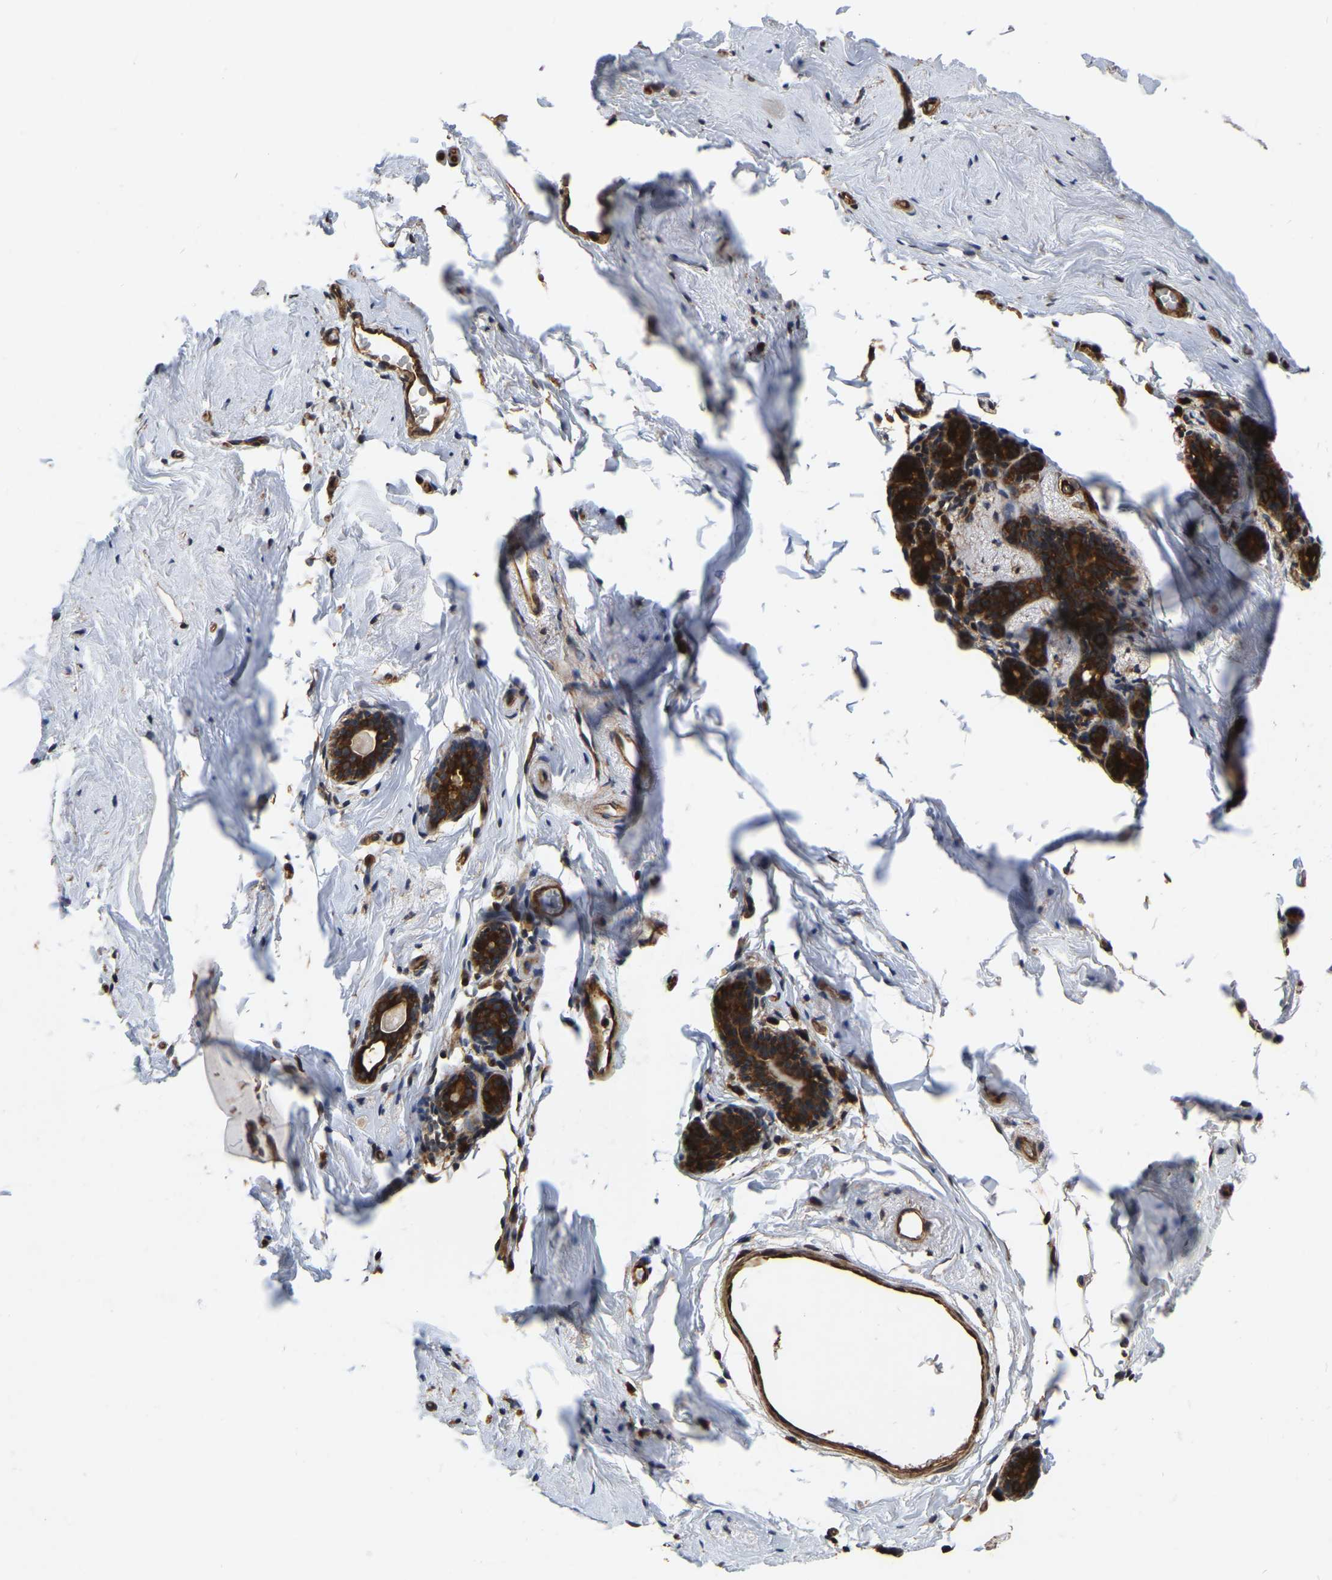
{"staining": {"intensity": "strong", "quantity": ">75%", "location": "cytoplasmic/membranous"}, "tissue": "breast", "cell_type": "Glandular cells", "image_type": "normal", "snomed": [{"axis": "morphology", "description": "Normal tissue, NOS"}, {"axis": "topography", "description": "Breast"}], "caption": "This is an image of immunohistochemistry (IHC) staining of benign breast, which shows strong staining in the cytoplasmic/membranous of glandular cells.", "gene": "GARS1", "patient": {"sex": "female", "age": 62}}